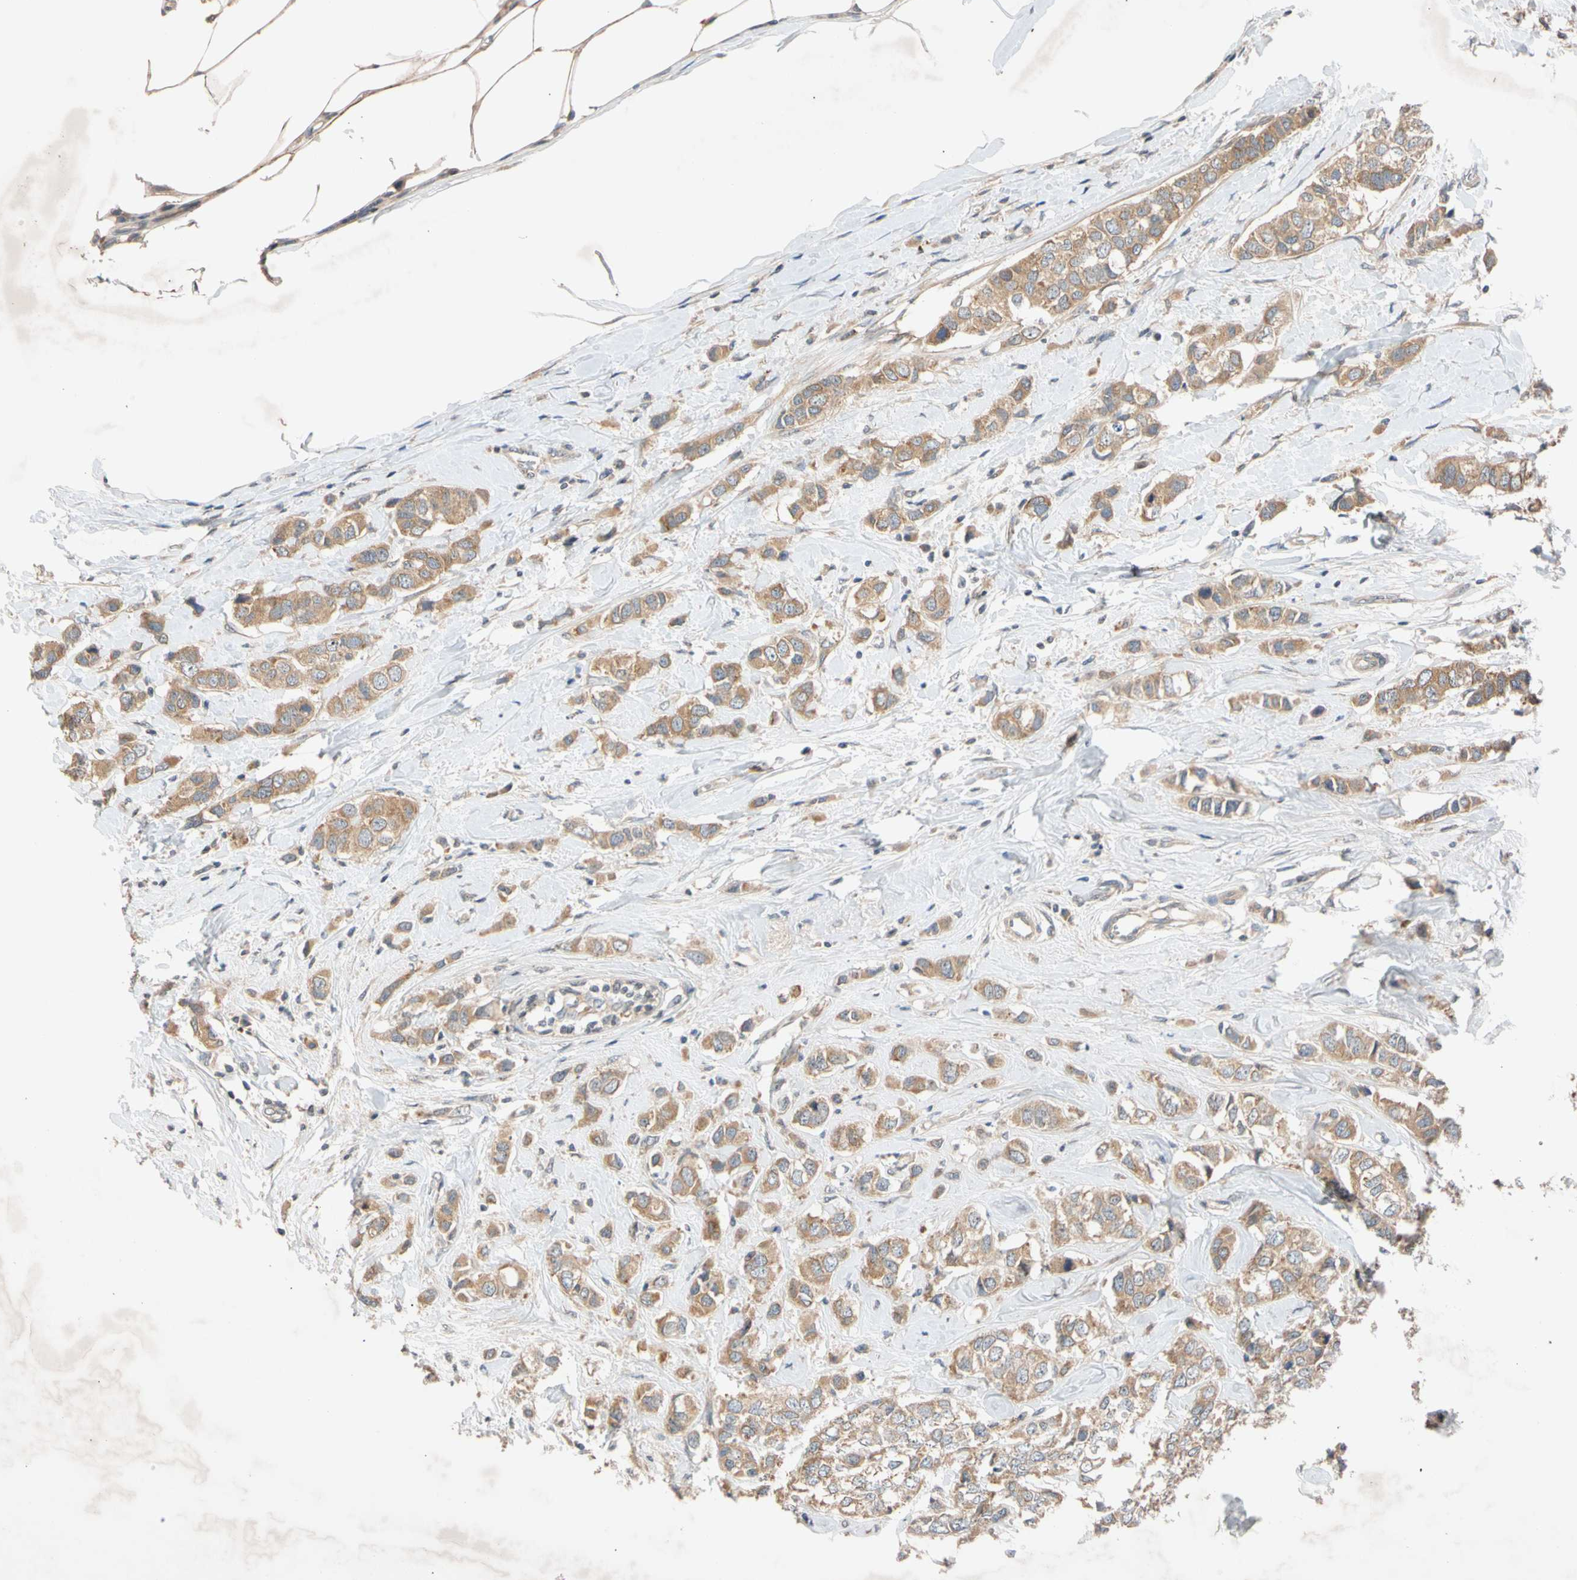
{"staining": {"intensity": "moderate", "quantity": ">75%", "location": "cytoplasmic/membranous"}, "tissue": "breast cancer", "cell_type": "Tumor cells", "image_type": "cancer", "snomed": [{"axis": "morphology", "description": "Duct carcinoma"}, {"axis": "topography", "description": "Breast"}], "caption": "The photomicrograph shows a brown stain indicating the presence of a protein in the cytoplasmic/membranous of tumor cells in infiltrating ductal carcinoma (breast).", "gene": "CNST", "patient": {"sex": "female", "age": 50}}